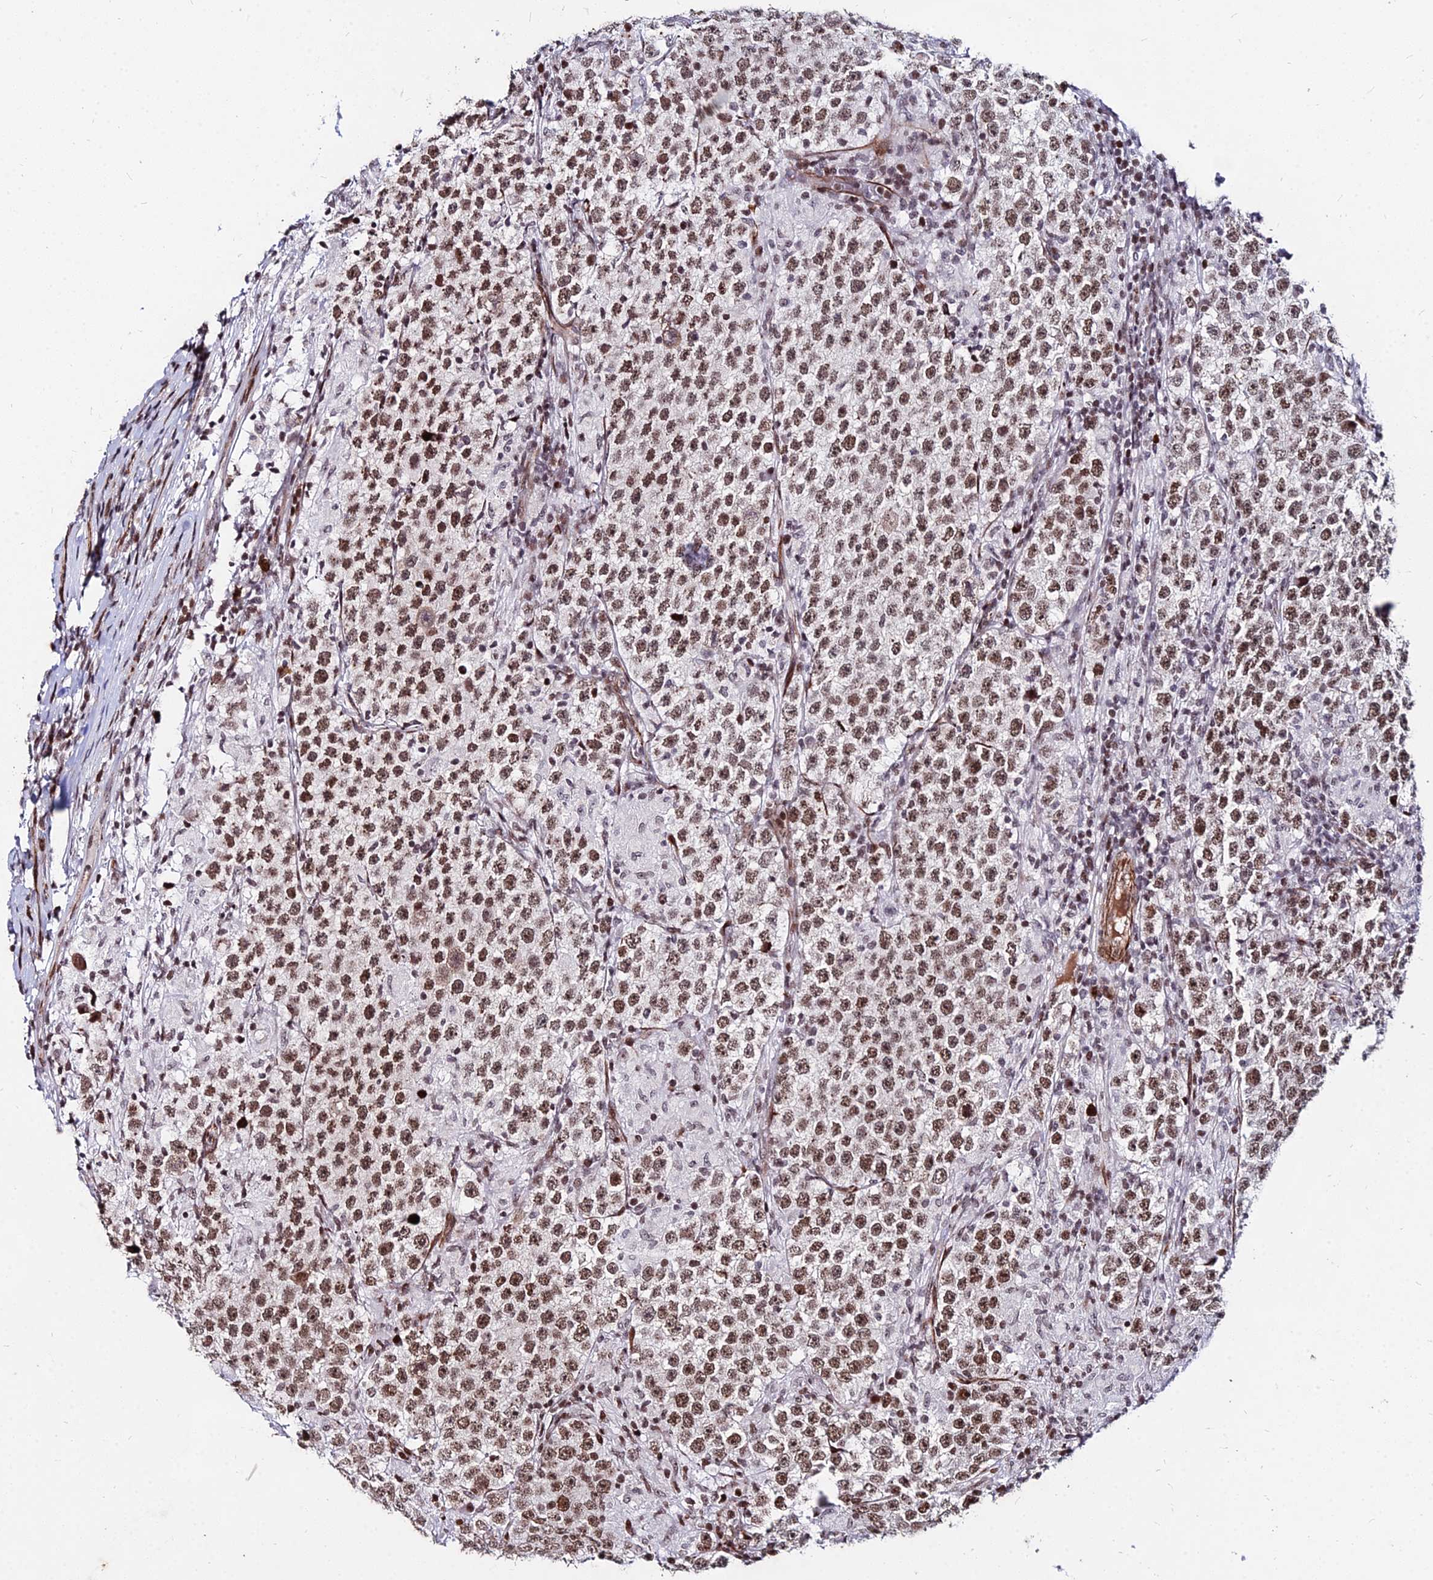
{"staining": {"intensity": "moderate", "quantity": ">75%", "location": "nuclear"}, "tissue": "testis cancer", "cell_type": "Tumor cells", "image_type": "cancer", "snomed": [{"axis": "morphology", "description": "Normal tissue, NOS"}, {"axis": "morphology", "description": "Urothelial carcinoma, High grade"}, {"axis": "morphology", "description": "Seminoma, NOS"}, {"axis": "morphology", "description": "Carcinoma, Embryonal, NOS"}, {"axis": "topography", "description": "Urinary bladder"}, {"axis": "topography", "description": "Testis"}], "caption": "Testis seminoma stained with IHC shows moderate nuclear staining in approximately >75% of tumor cells.", "gene": "NYAP2", "patient": {"sex": "male", "age": 41}}